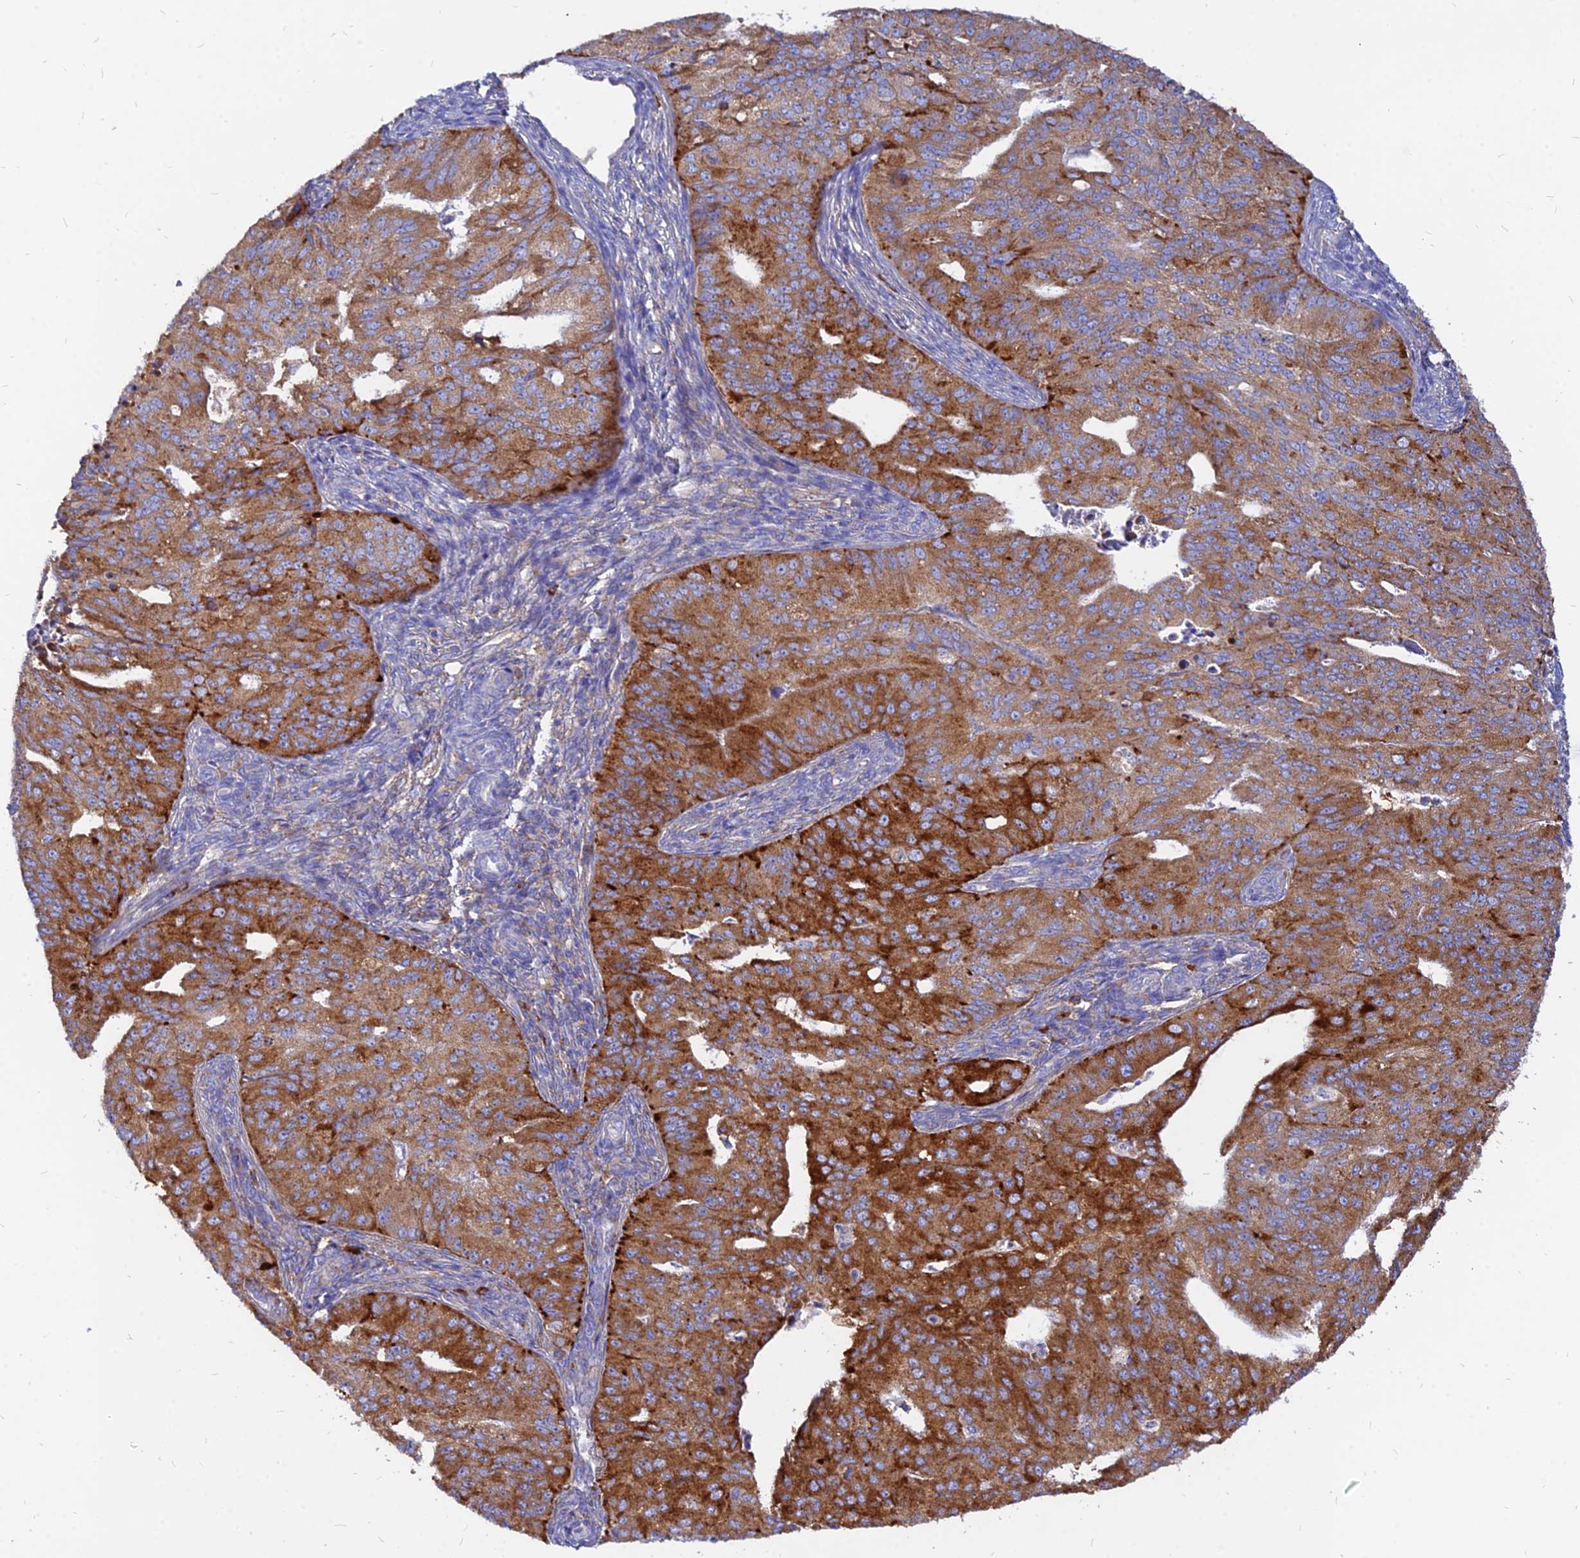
{"staining": {"intensity": "strong", "quantity": ">75%", "location": "cytoplasmic/membranous"}, "tissue": "endometrial cancer", "cell_type": "Tumor cells", "image_type": "cancer", "snomed": [{"axis": "morphology", "description": "Adenocarcinoma, NOS"}, {"axis": "topography", "description": "Endometrium"}], "caption": "Protein expression analysis of endometrial cancer shows strong cytoplasmic/membranous positivity in about >75% of tumor cells.", "gene": "AGTRAP", "patient": {"sex": "female", "age": 50}}